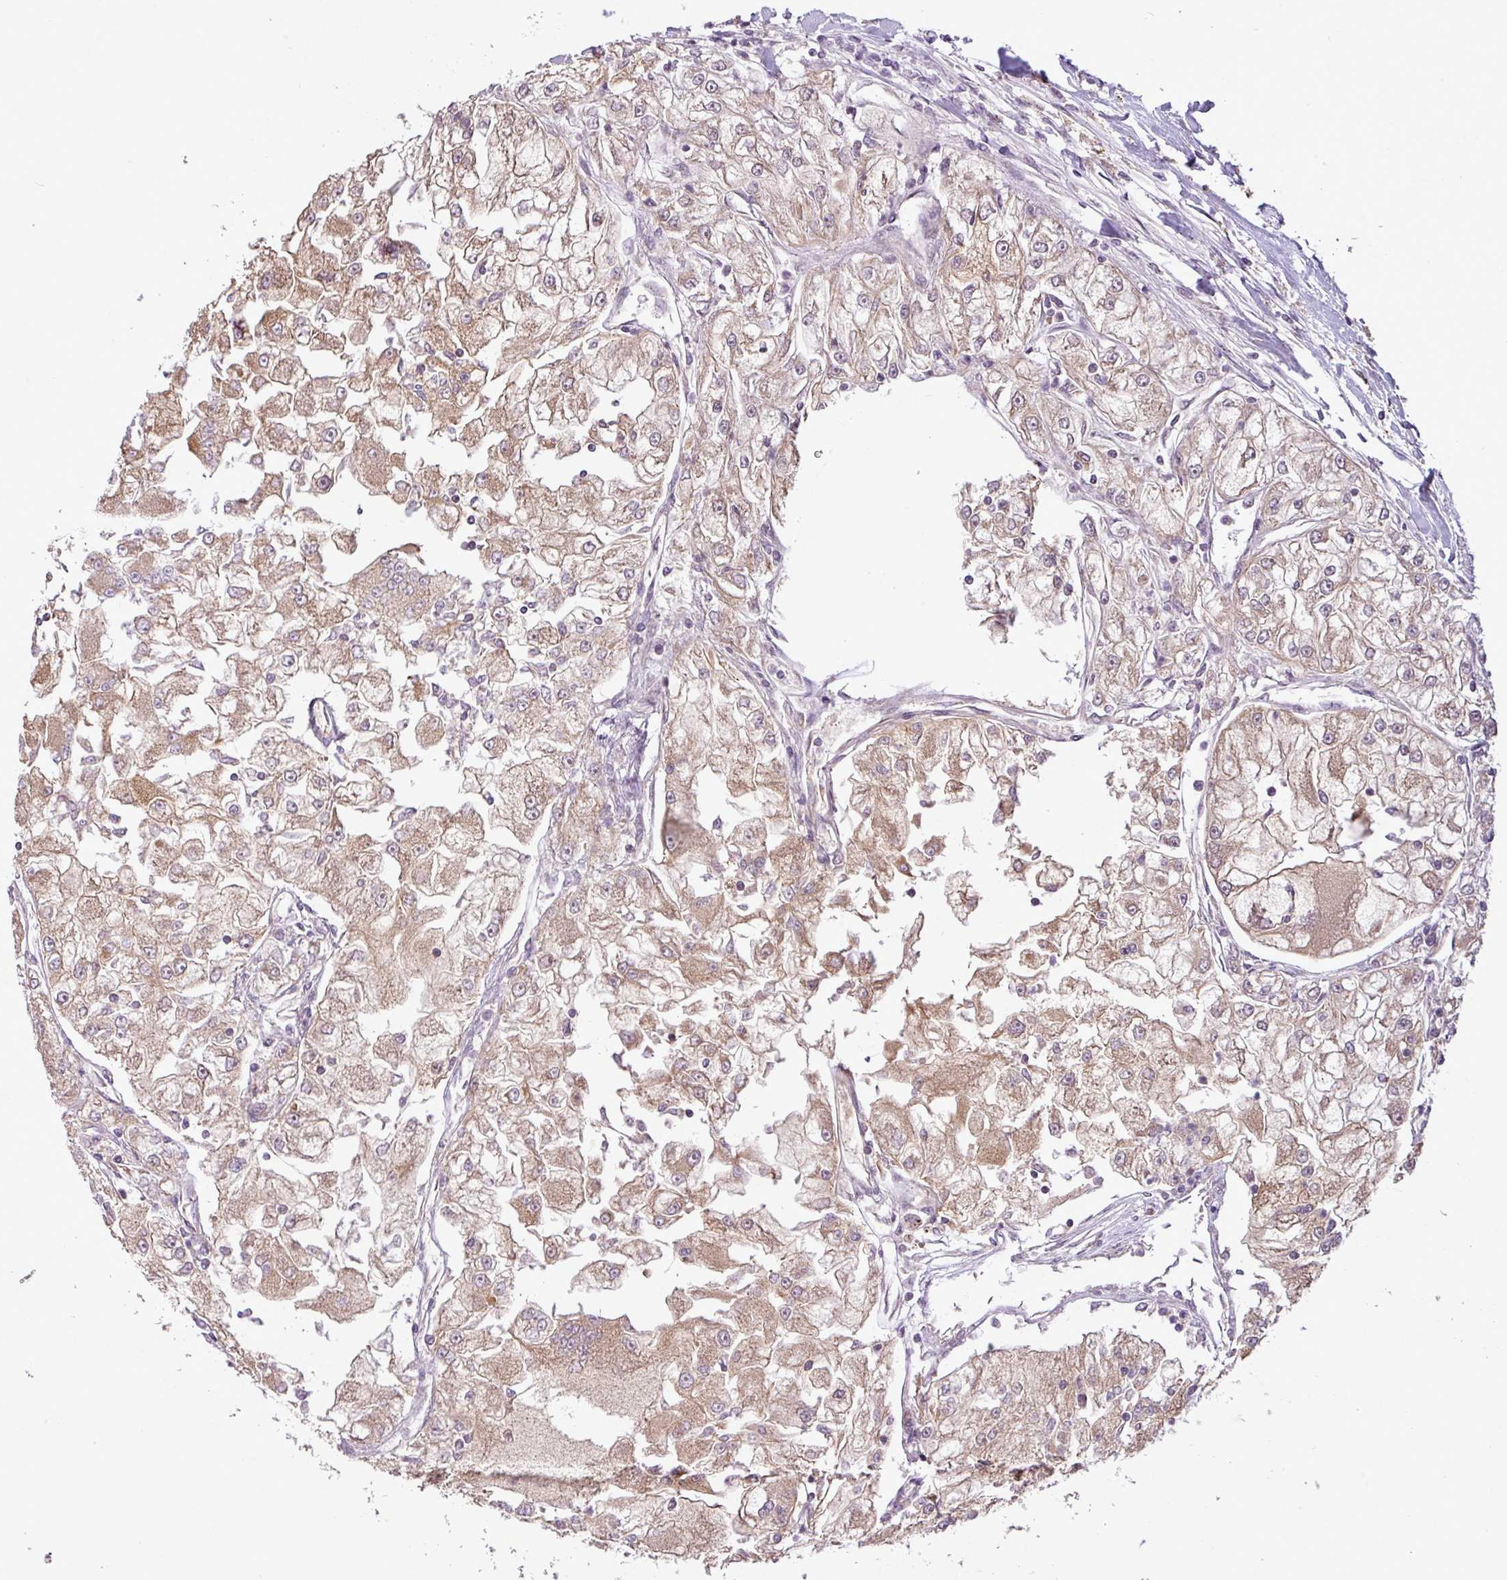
{"staining": {"intensity": "moderate", "quantity": ">75%", "location": "cytoplasmic/membranous"}, "tissue": "renal cancer", "cell_type": "Tumor cells", "image_type": "cancer", "snomed": [{"axis": "morphology", "description": "Adenocarcinoma, NOS"}, {"axis": "topography", "description": "Kidney"}], "caption": "Protein expression by immunohistochemistry (IHC) displays moderate cytoplasmic/membranous positivity in approximately >75% of tumor cells in renal cancer (adenocarcinoma).", "gene": "MFHAS1", "patient": {"sex": "female", "age": 72}}